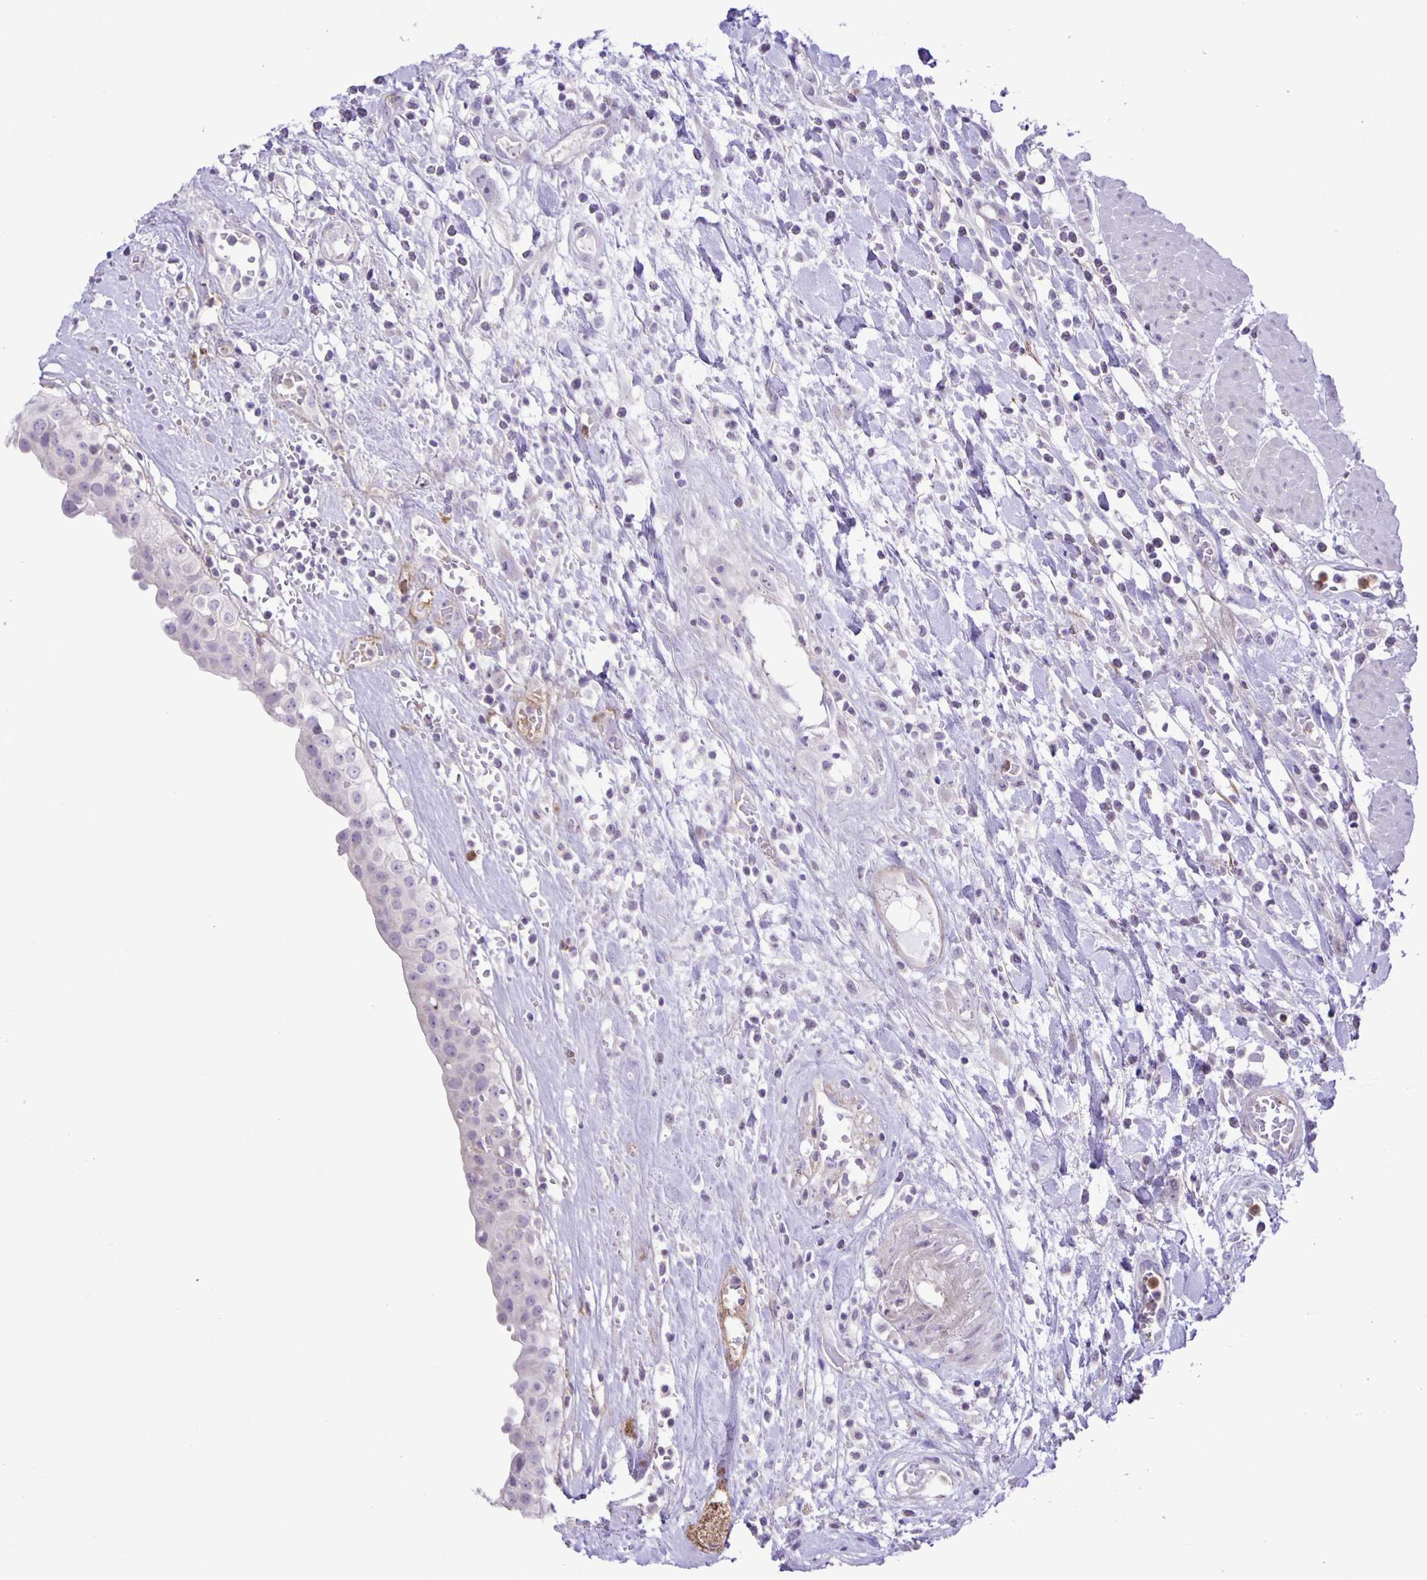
{"staining": {"intensity": "negative", "quantity": "none", "location": "none"}, "tissue": "urinary bladder", "cell_type": "Urothelial cells", "image_type": "normal", "snomed": [{"axis": "morphology", "description": "Normal tissue, NOS"}, {"axis": "topography", "description": "Urinary bladder"}], "caption": "Immunohistochemistry image of benign urinary bladder: urinary bladder stained with DAB shows no significant protein positivity in urothelial cells.", "gene": "ADCK1", "patient": {"sex": "male", "age": 64}}